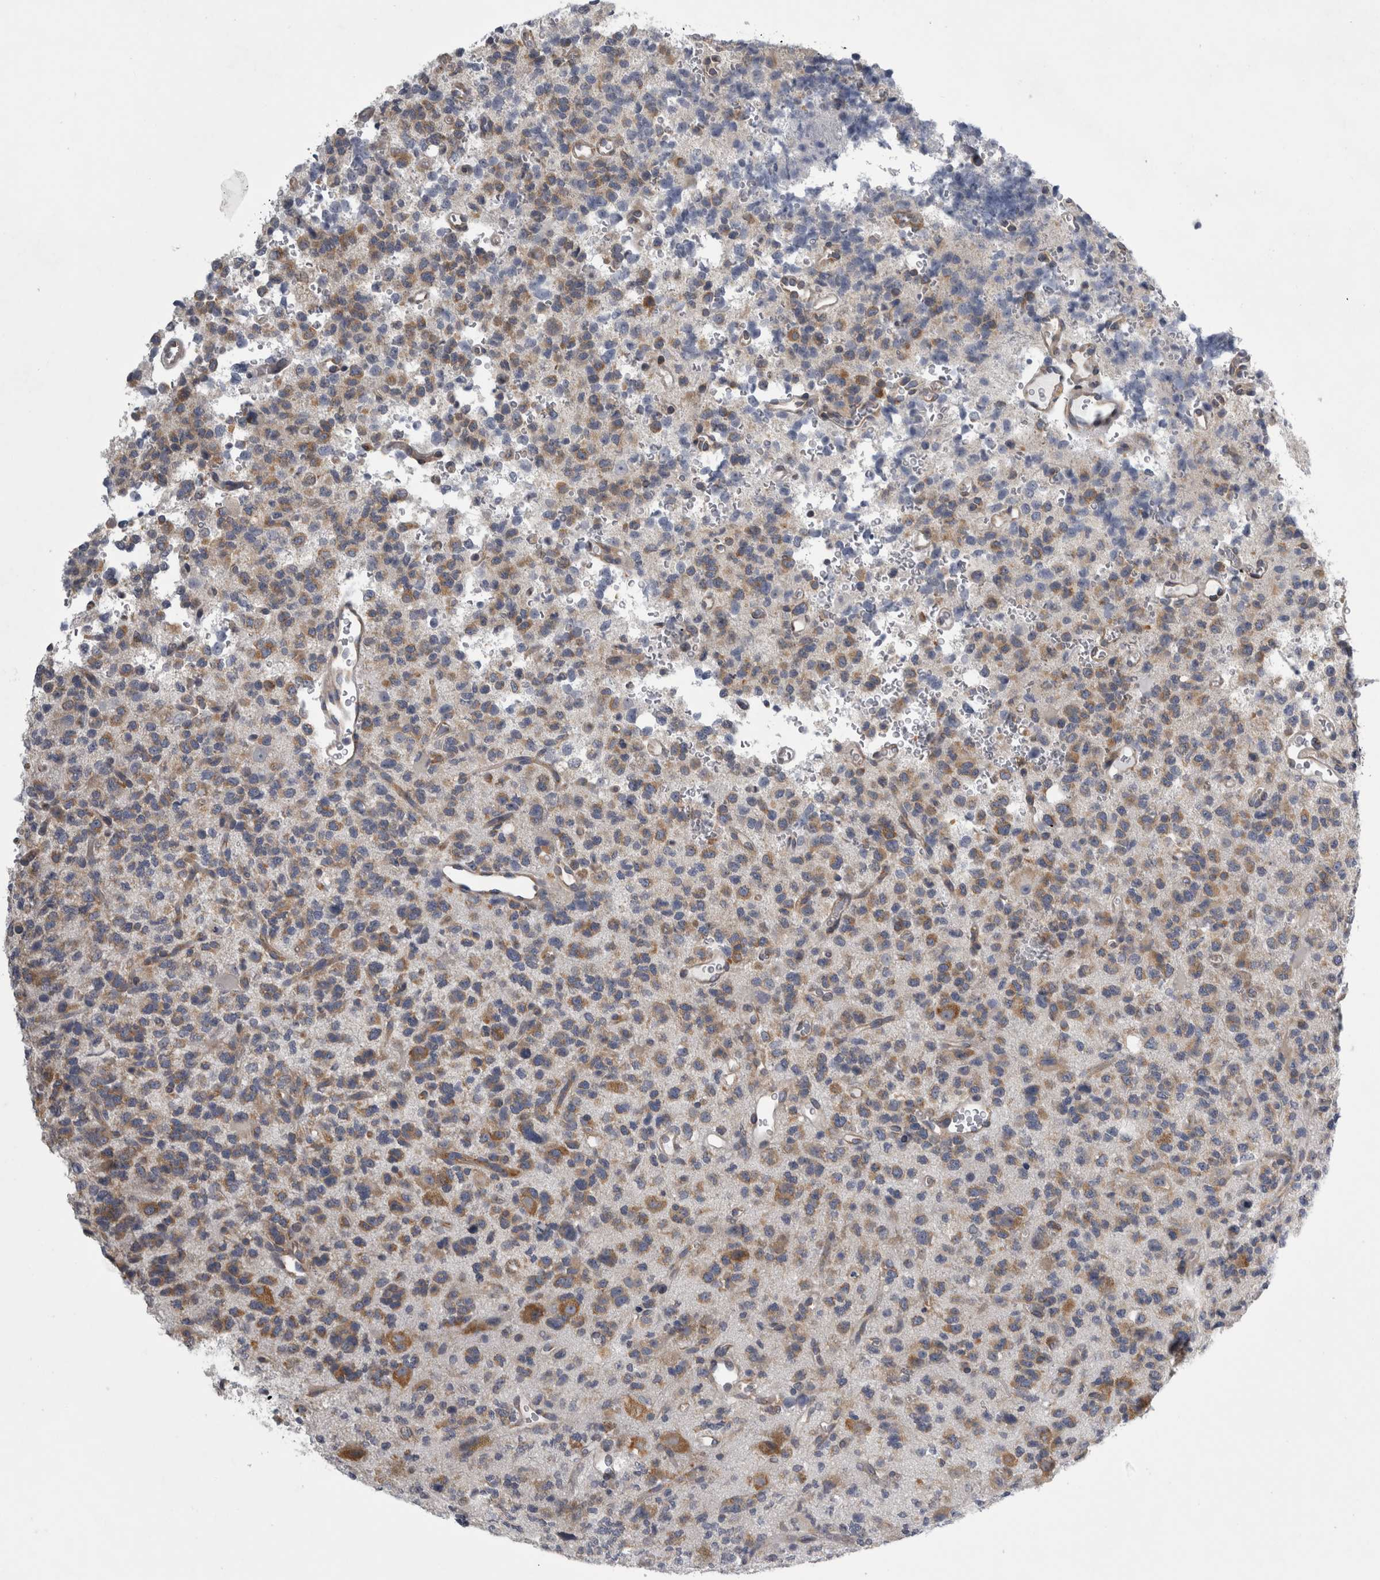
{"staining": {"intensity": "moderate", "quantity": ">75%", "location": "cytoplasmic/membranous"}, "tissue": "glioma", "cell_type": "Tumor cells", "image_type": "cancer", "snomed": [{"axis": "morphology", "description": "Glioma, malignant, High grade"}, {"axis": "topography", "description": "Brain"}], "caption": "About >75% of tumor cells in glioma demonstrate moderate cytoplasmic/membranous protein positivity as visualized by brown immunohistochemical staining.", "gene": "PRRC2C", "patient": {"sex": "female", "age": 62}}